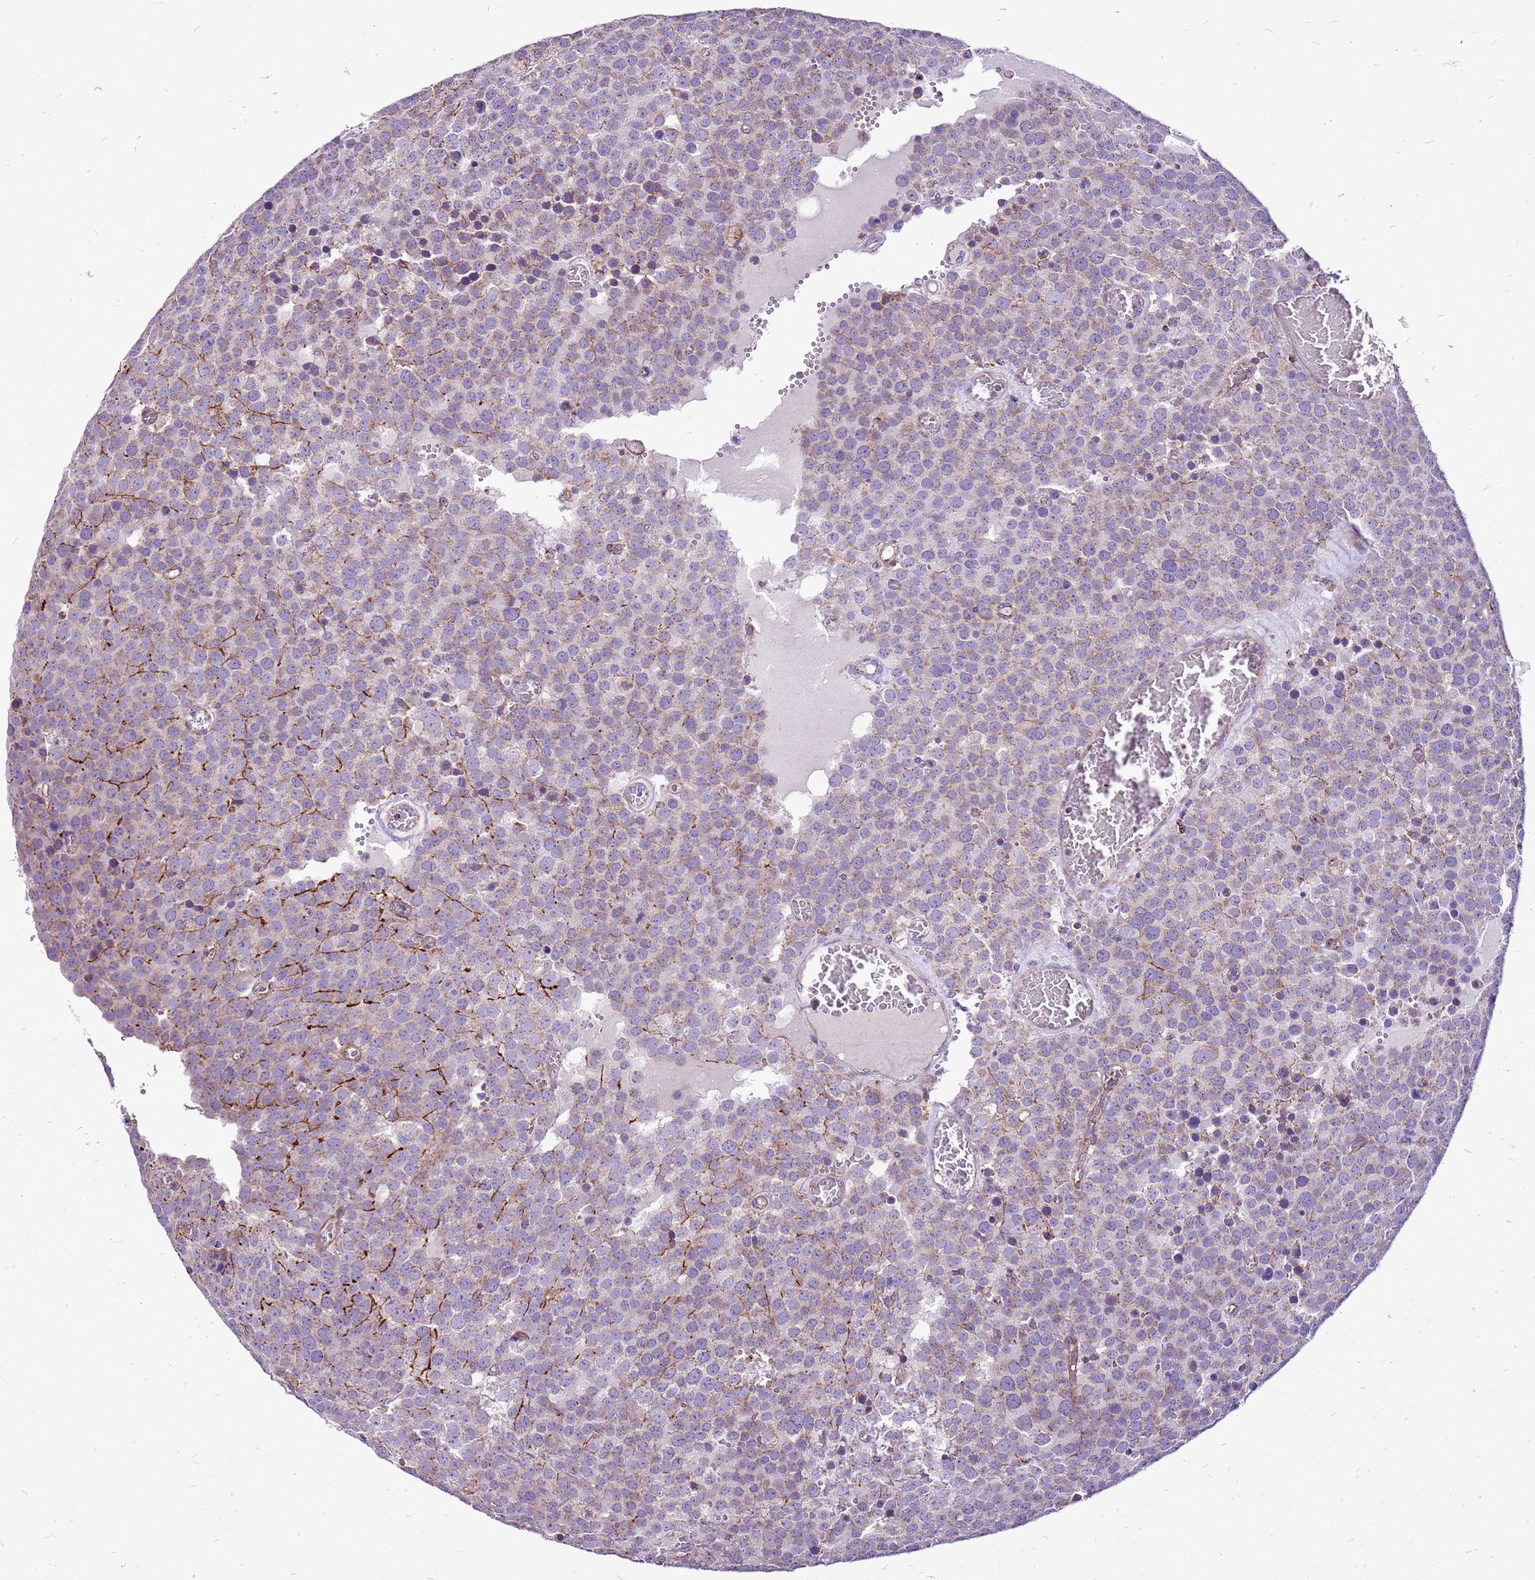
{"staining": {"intensity": "weak", "quantity": ">75%", "location": "cytoplasmic/membranous"}, "tissue": "testis cancer", "cell_type": "Tumor cells", "image_type": "cancer", "snomed": [{"axis": "morphology", "description": "Normal tissue, NOS"}, {"axis": "morphology", "description": "Seminoma, NOS"}, {"axis": "topography", "description": "Testis"}], "caption": "Testis cancer stained for a protein (brown) displays weak cytoplasmic/membranous positive expression in about >75% of tumor cells.", "gene": "GCDH", "patient": {"sex": "male", "age": 71}}